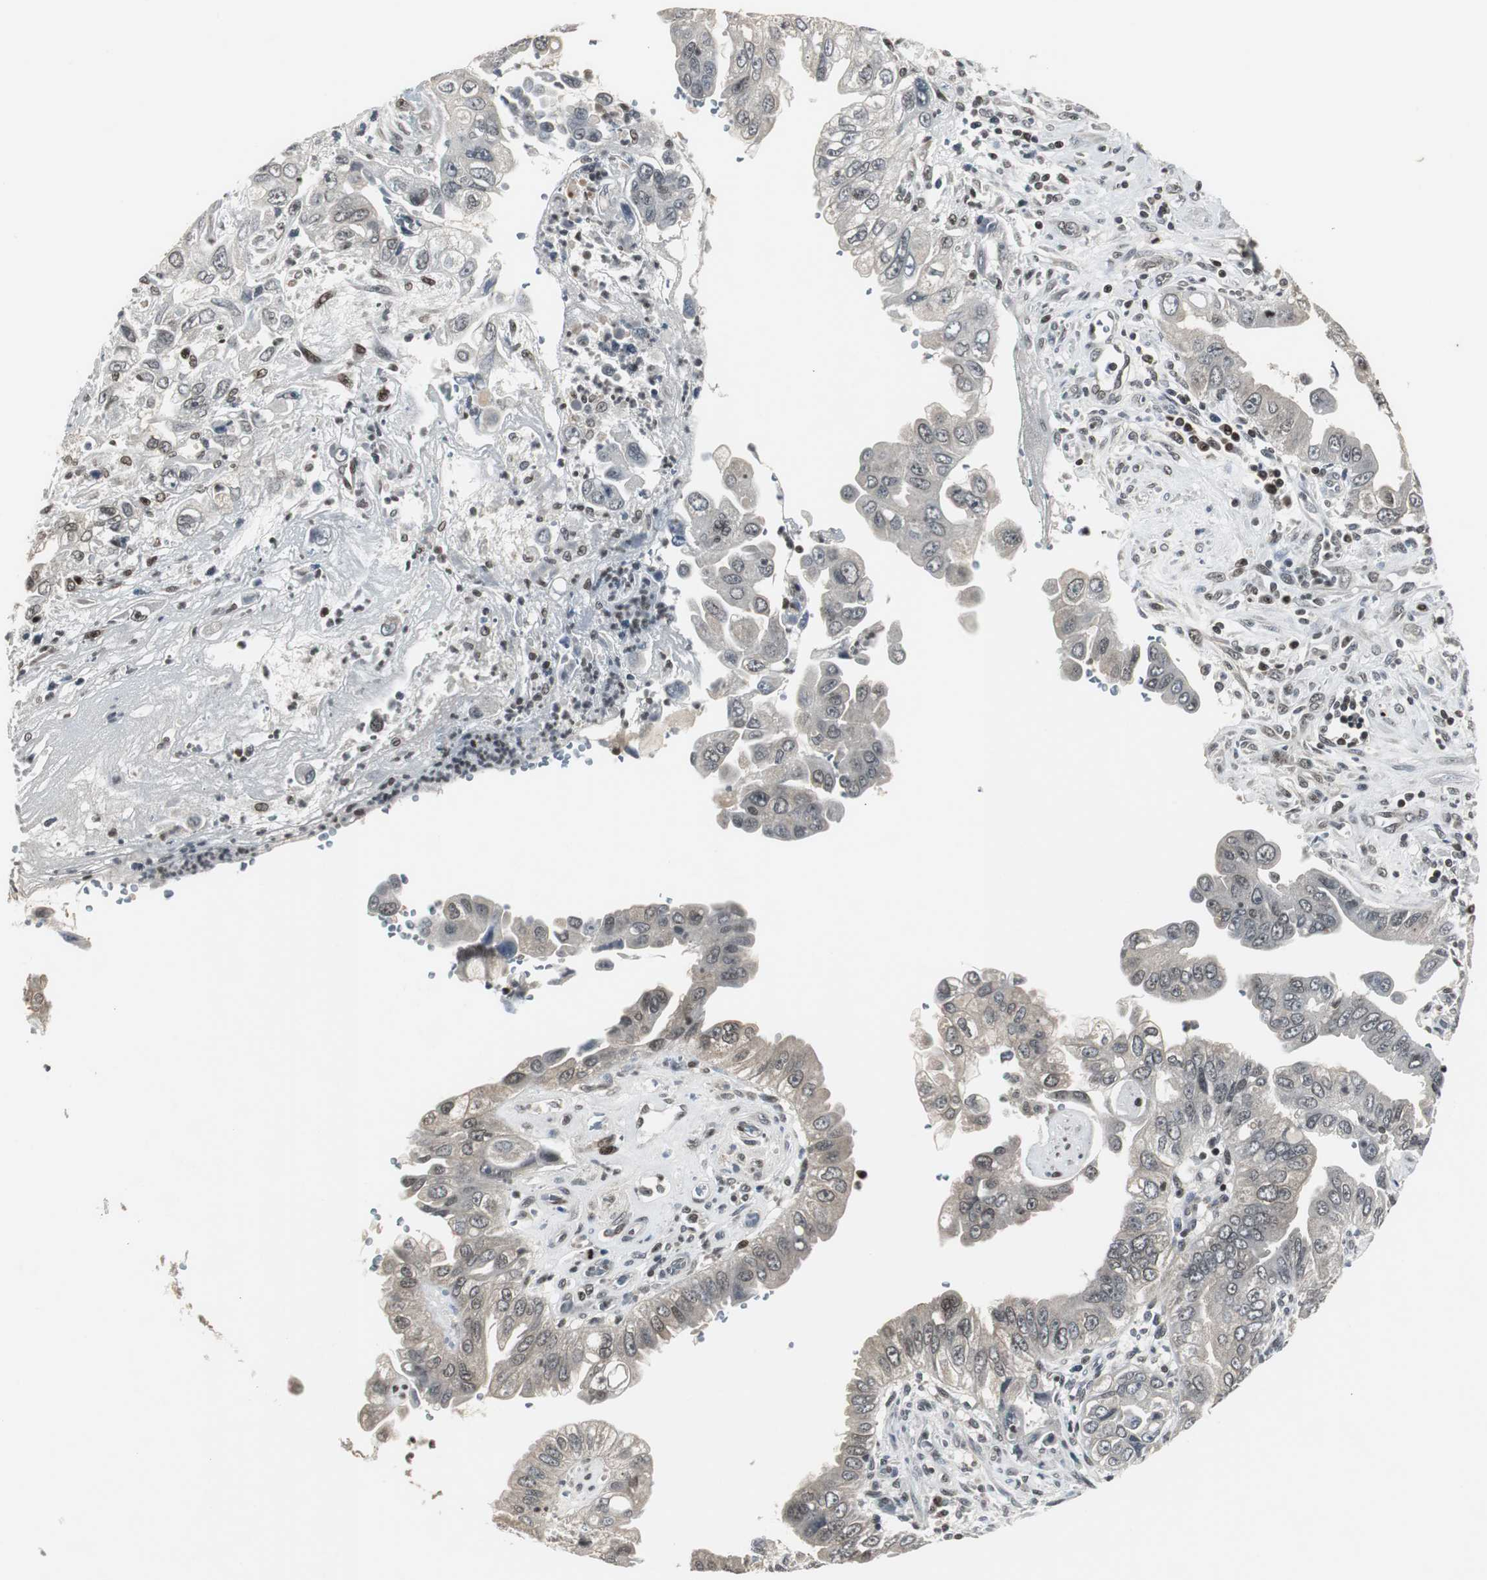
{"staining": {"intensity": "negative", "quantity": "none", "location": "none"}, "tissue": "pancreatic cancer", "cell_type": "Tumor cells", "image_type": "cancer", "snomed": [{"axis": "morphology", "description": "Normal tissue, NOS"}, {"axis": "topography", "description": "Lymph node"}], "caption": "Photomicrograph shows no protein staining in tumor cells of pancreatic cancer tissue.", "gene": "MPG", "patient": {"sex": "male", "age": 50}}